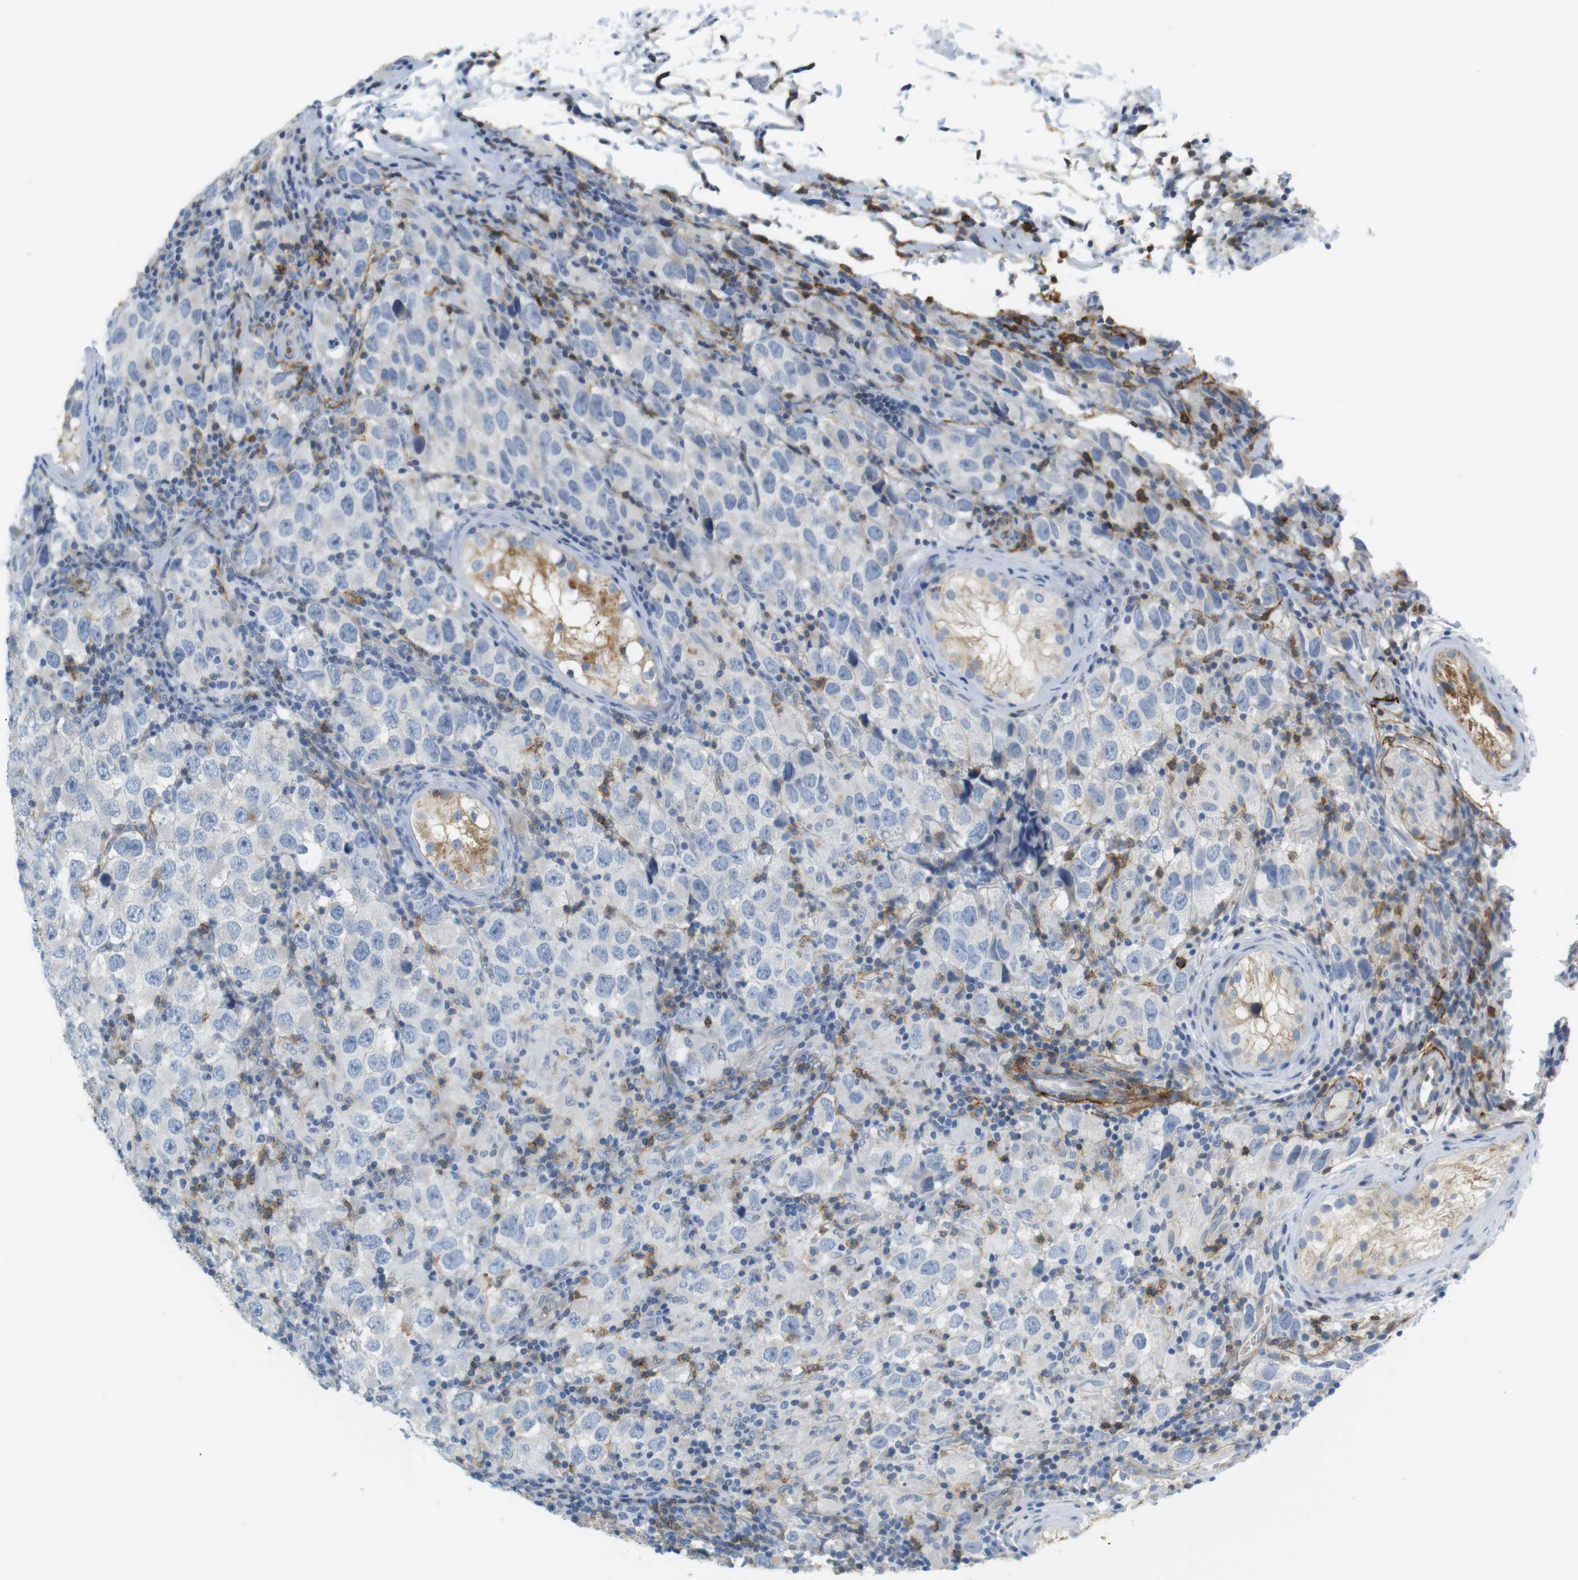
{"staining": {"intensity": "negative", "quantity": "none", "location": "none"}, "tissue": "testis cancer", "cell_type": "Tumor cells", "image_type": "cancer", "snomed": [{"axis": "morphology", "description": "Carcinoma, Embryonal, NOS"}, {"axis": "topography", "description": "Testis"}], "caption": "Tumor cells are negative for protein expression in human testis embryonal carcinoma. The staining is performed using DAB brown chromogen with nuclei counter-stained in using hematoxylin.", "gene": "F2R", "patient": {"sex": "male", "age": 21}}